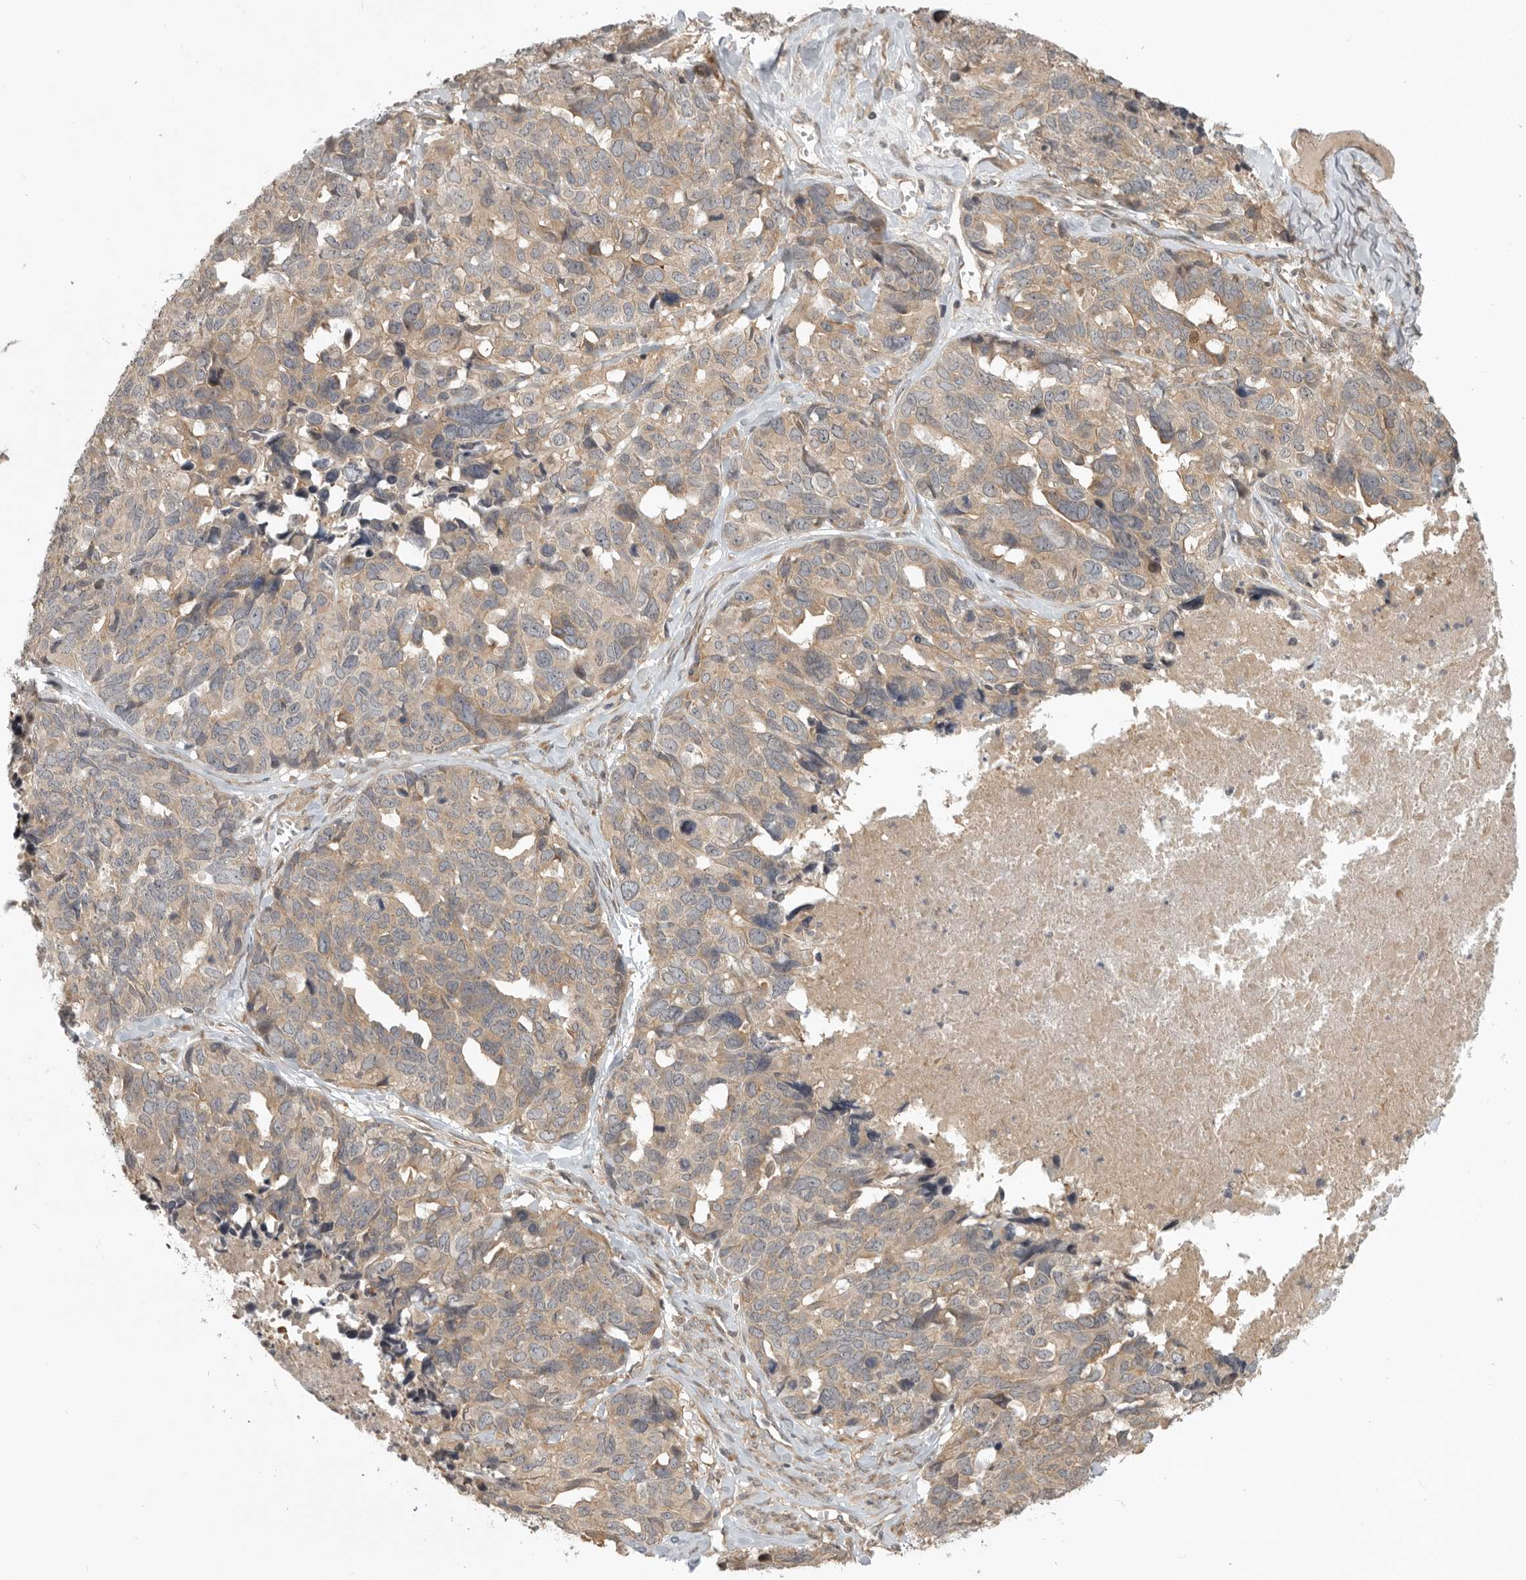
{"staining": {"intensity": "weak", "quantity": ">75%", "location": "cytoplasmic/membranous"}, "tissue": "ovarian cancer", "cell_type": "Tumor cells", "image_type": "cancer", "snomed": [{"axis": "morphology", "description": "Cystadenocarcinoma, serous, NOS"}, {"axis": "topography", "description": "Ovary"}], "caption": "Brown immunohistochemical staining in ovarian serous cystadenocarcinoma exhibits weak cytoplasmic/membranous staining in about >75% of tumor cells.", "gene": "CUEDC1", "patient": {"sex": "female", "age": 79}}